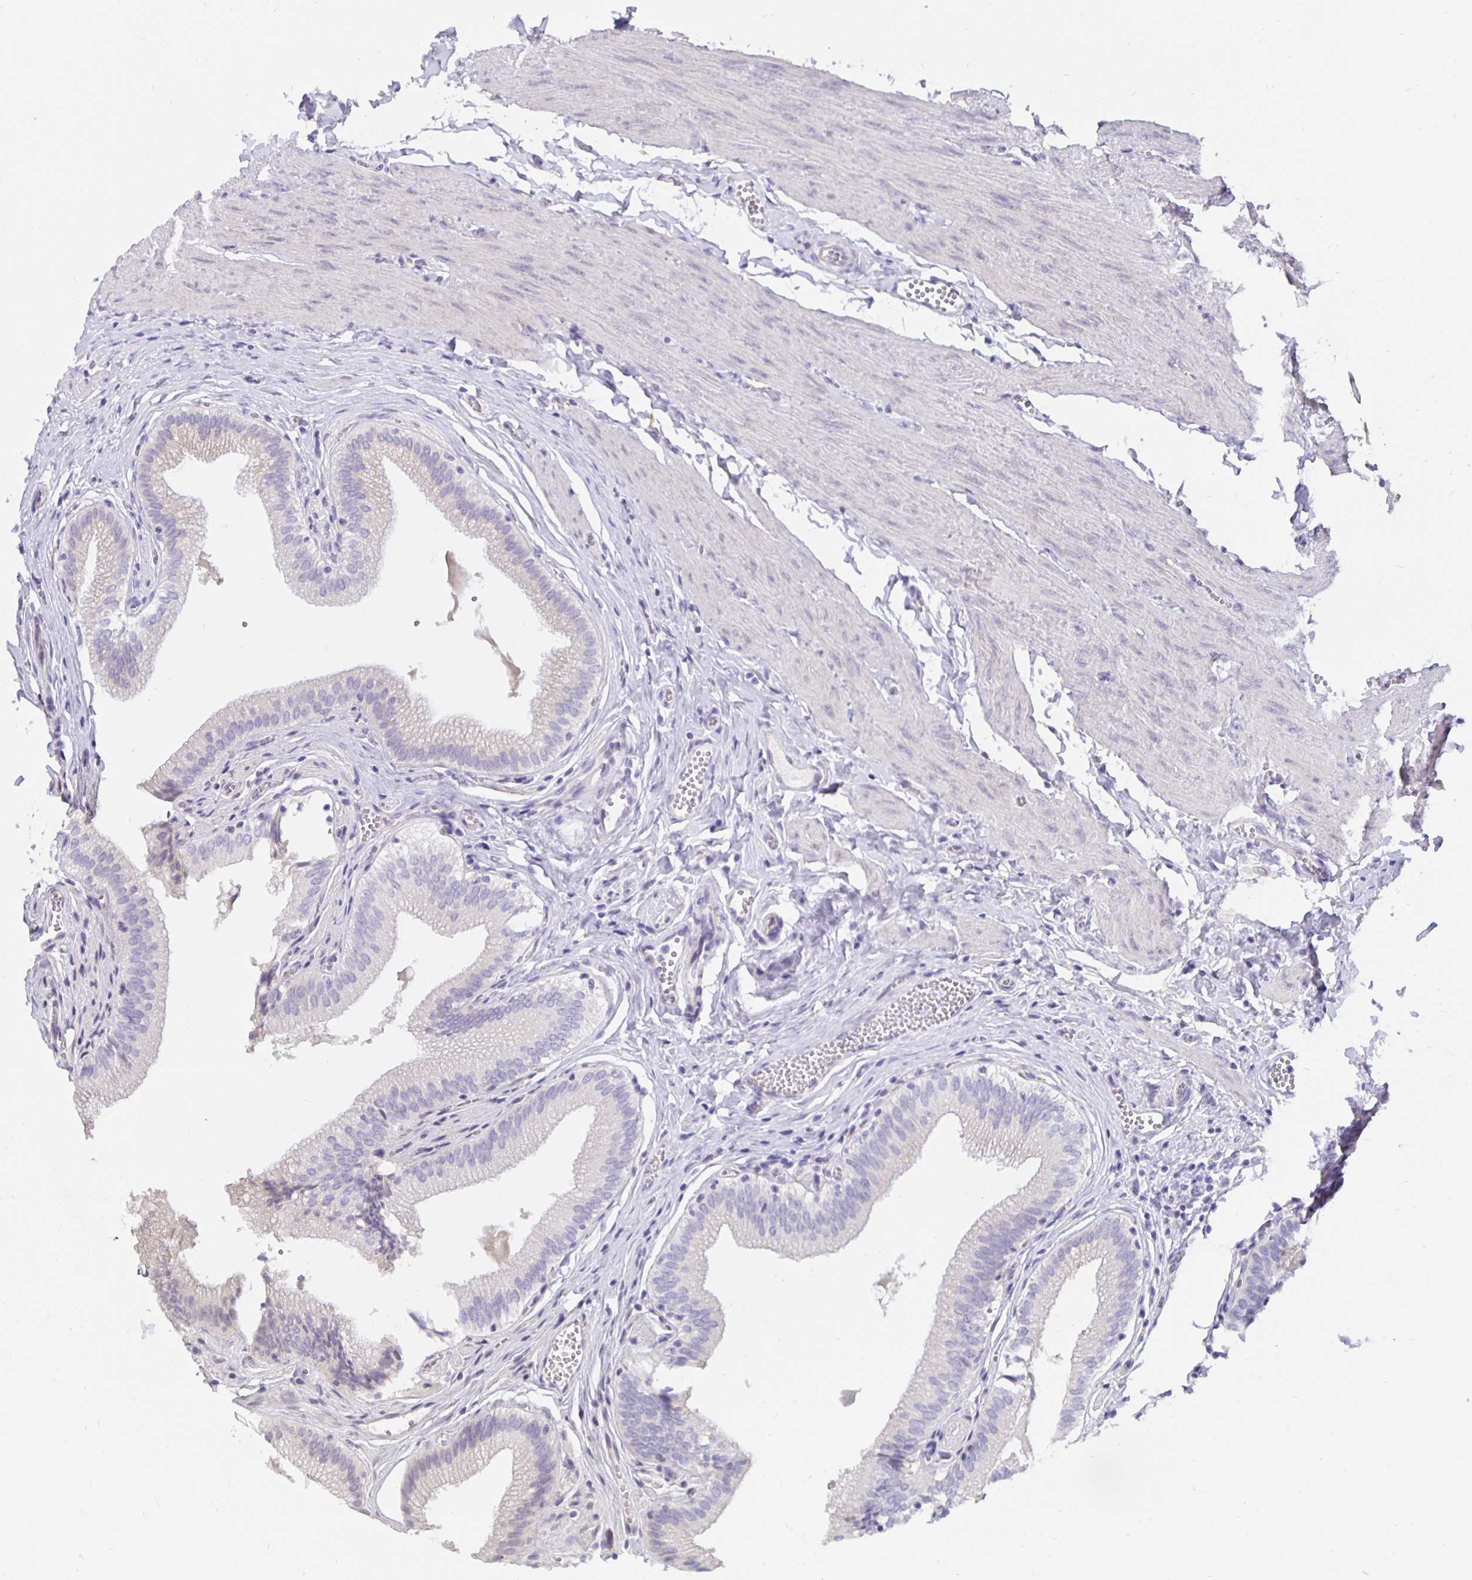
{"staining": {"intensity": "negative", "quantity": "none", "location": "none"}, "tissue": "gallbladder", "cell_type": "Glandular cells", "image_type": "normal", "snomed": [{"axis": "morphology", "description": "Normal tissue, NOS"}, {"axis": "topography", "description": "Gallbladder"}, {"axis": "topography", "description": "Peripheral nerve tissue"}], "caption": "IHC photomicrograph of benign gallbladder: human gallbladder stained with DAB (3,3'-diaminobenzidine) displays no significant protein positivity in glandular cells. (Brightfield microscopy of DAB immunohistochemistry at high magnification).", "gene": "DNAI2", "patient": {"sex": "male", "age": 17}}